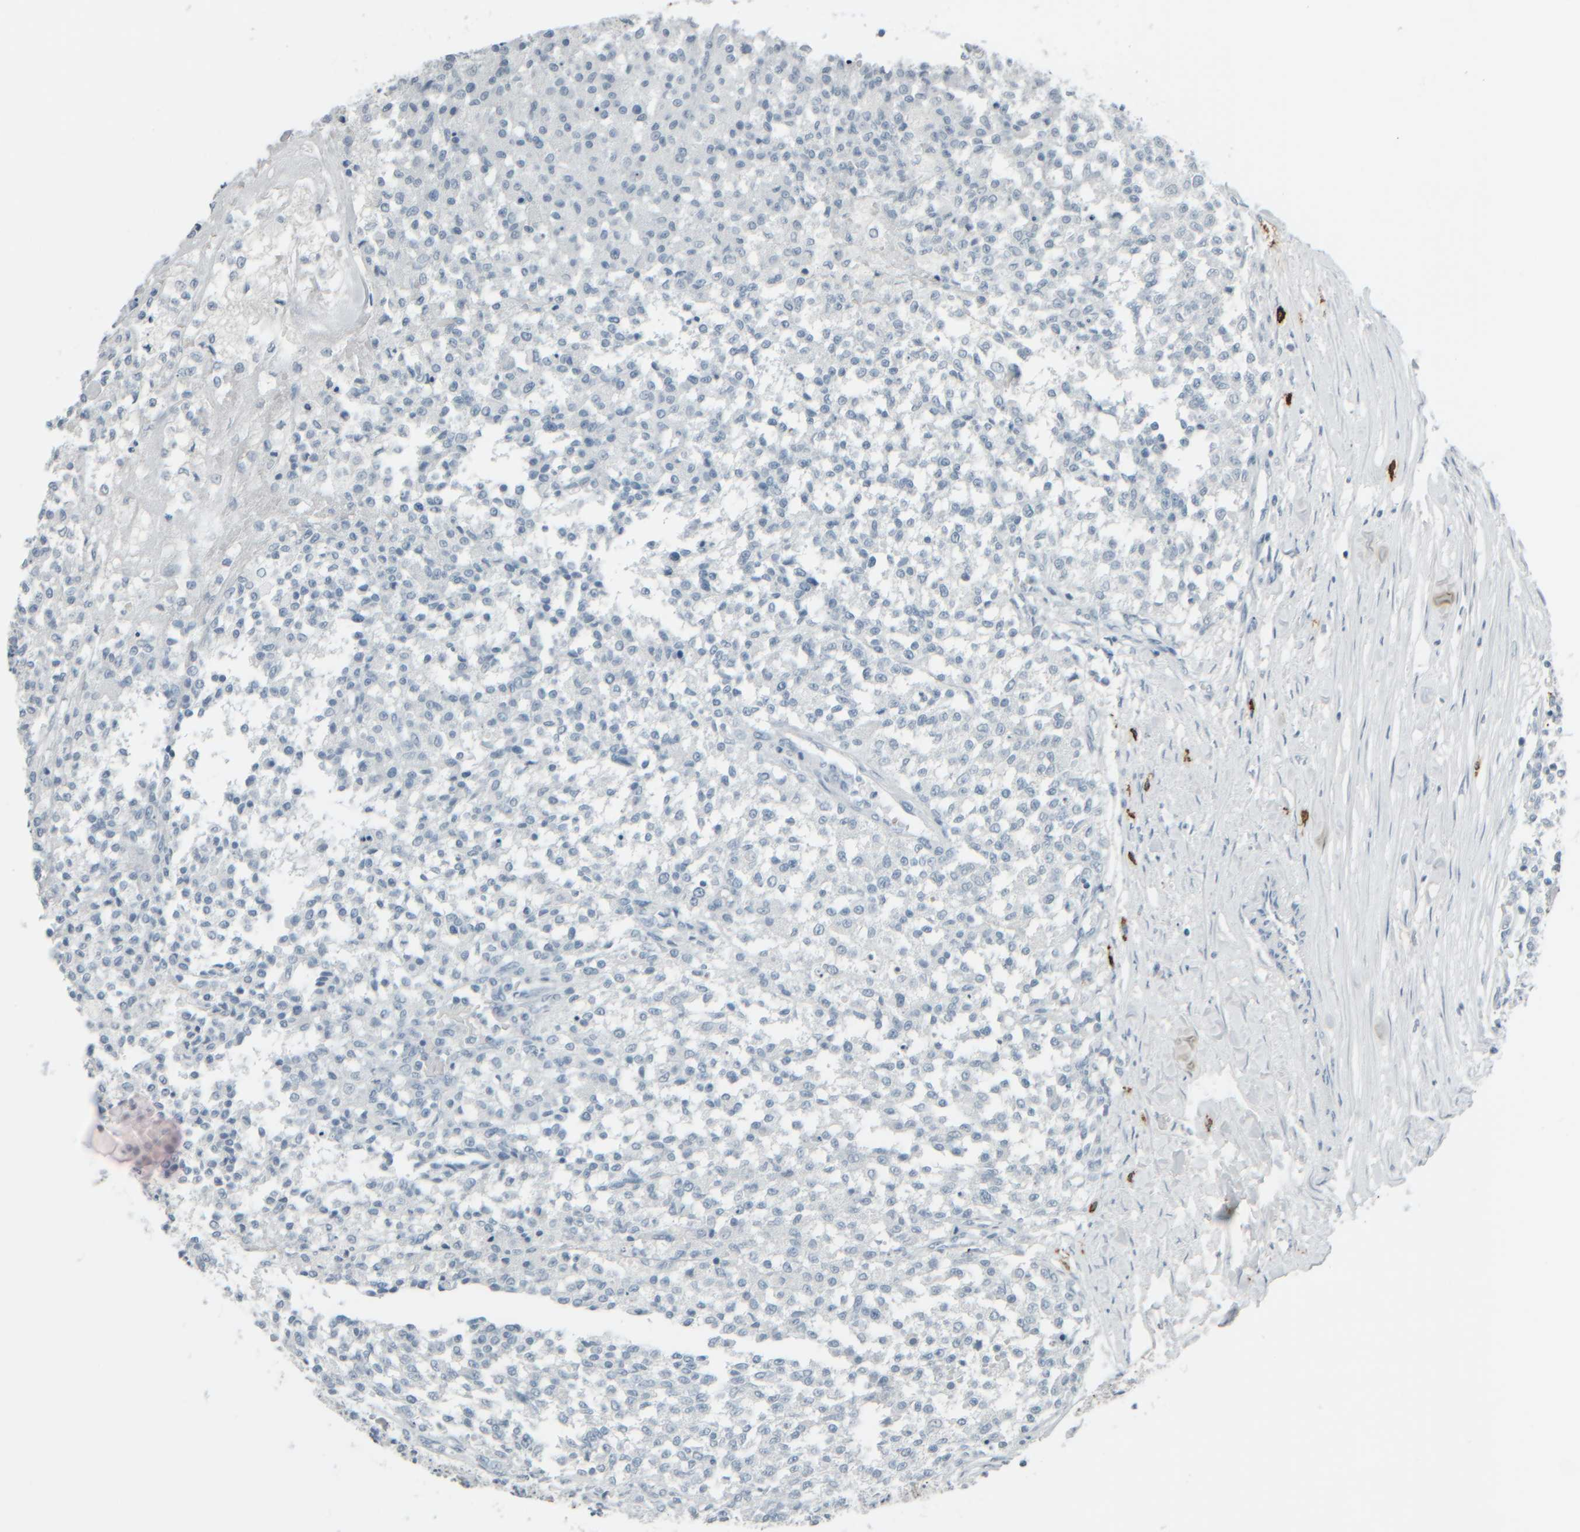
{"staining": {"intensity": "negative", "quantity": "none", "location": "none"}, "tissue": "testis cancer", "cell_type": "Tumor cells", "image_type": "cancer", "snomed": [{"axis": "morphology", "description": "Seminoma, NOS"}, {"axis": "topography", "description": "Testis"}], "caption": "High power microscopy micrograph of an immunohistochemistry (IHC) histopathology image of testis cancer (seminoma), revealing no significant expression in tumor cells.", "gene": "TPSAB1", "patient": {"sex": "male", "age": 59}}